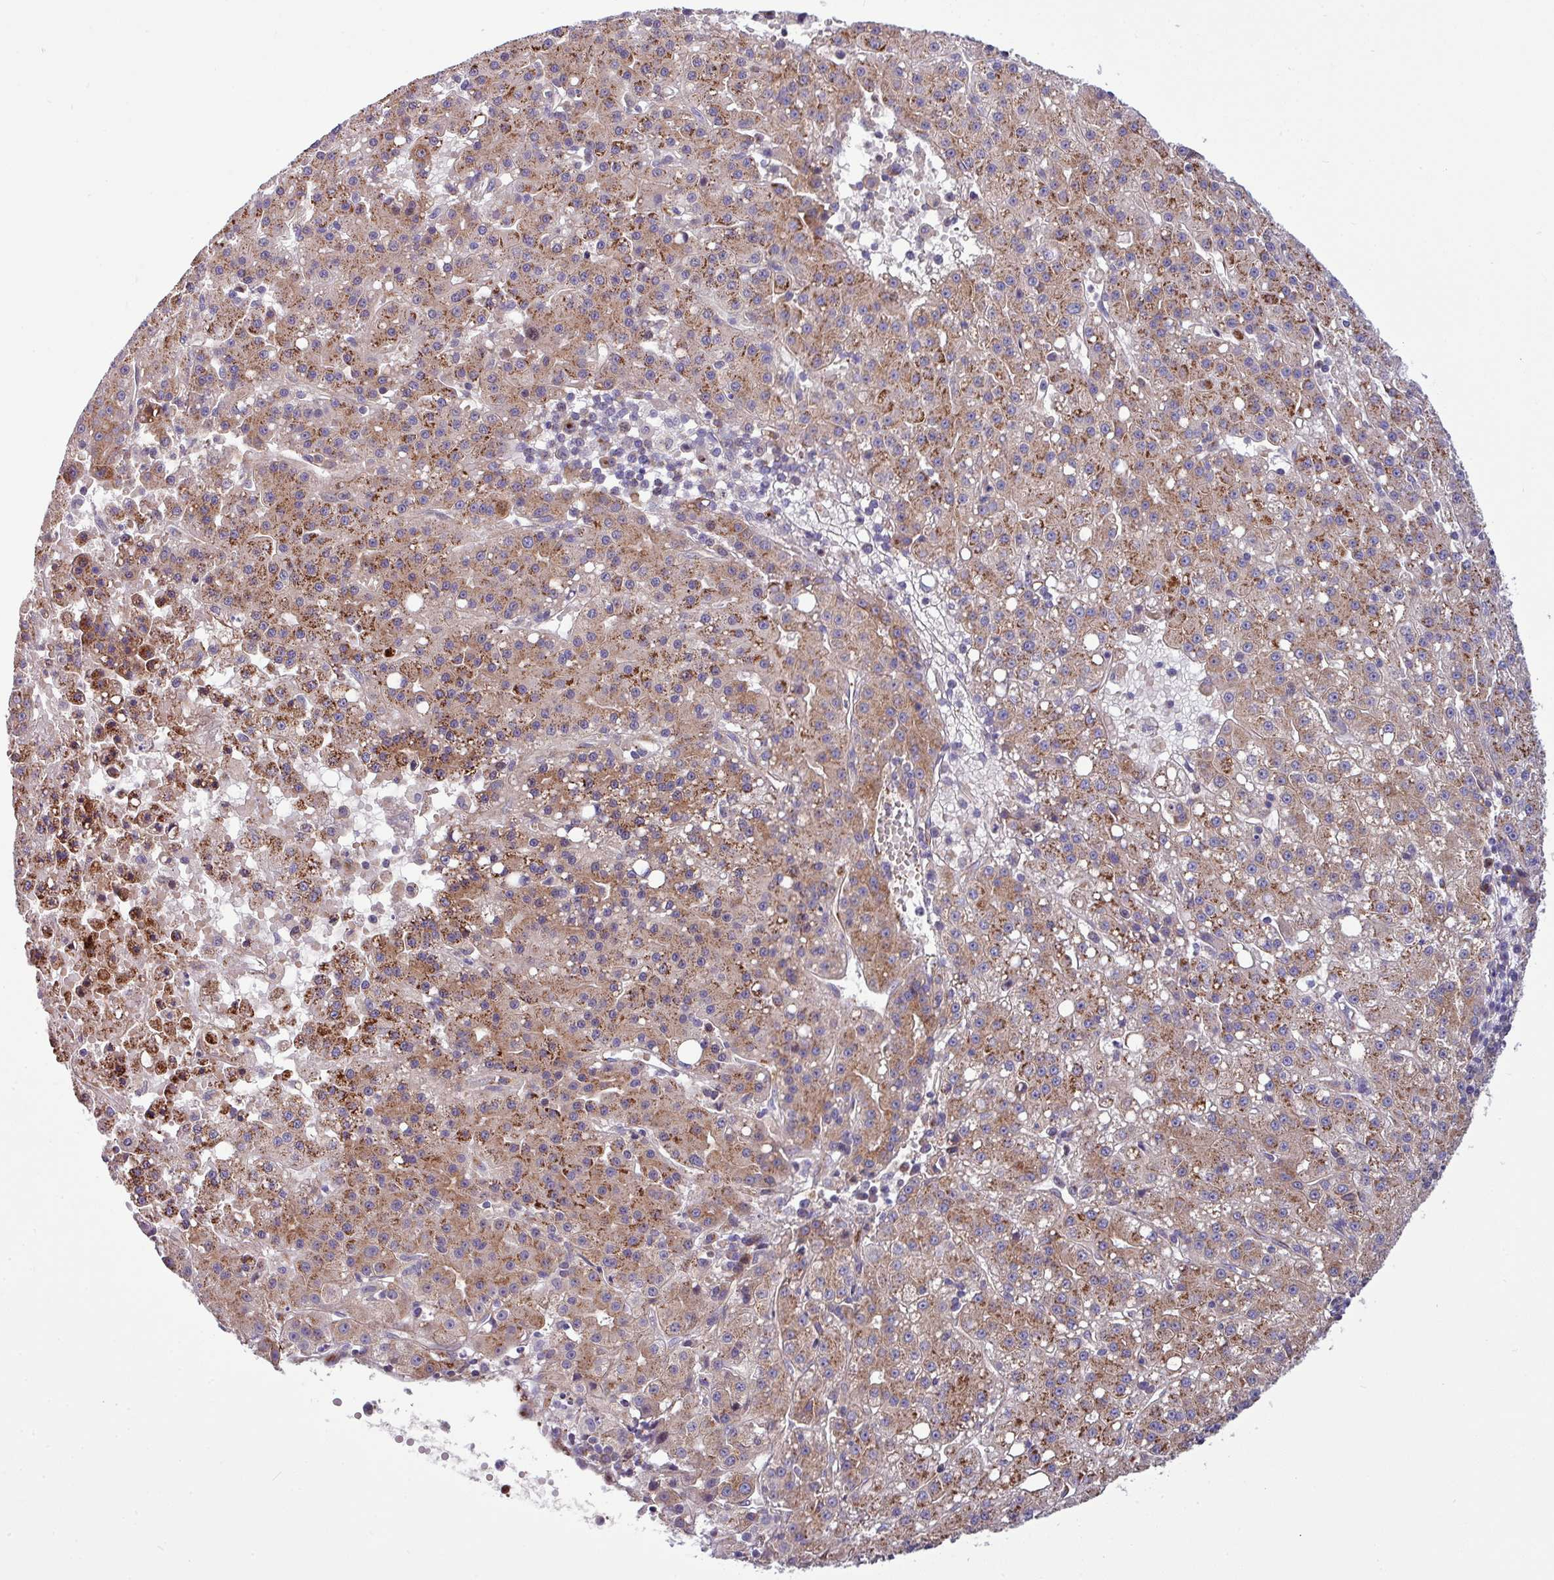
{"staining": {"intensity": "moderate", "quantity": ">75%", "location": "cytoplasmic/membranous"}, "tissue": "liver cancer", "cell_type": "Tumor cells", "image_type": "cancer", "snomed": [{"axis": "morphology", "description": "Carcinoma, Hepatocellular, NOS"}, {"axis": "topography", "description": "Liver"}], "caption": "A micrograph showing moderate cytoplasmic/membranous staining in about >75% of tumor cells in liver hepatocellular carcinoma, as visualized by brown immunohistochemical staining.", "gene": "LSM12", "patient": {"sex": "male", "age": 76}}